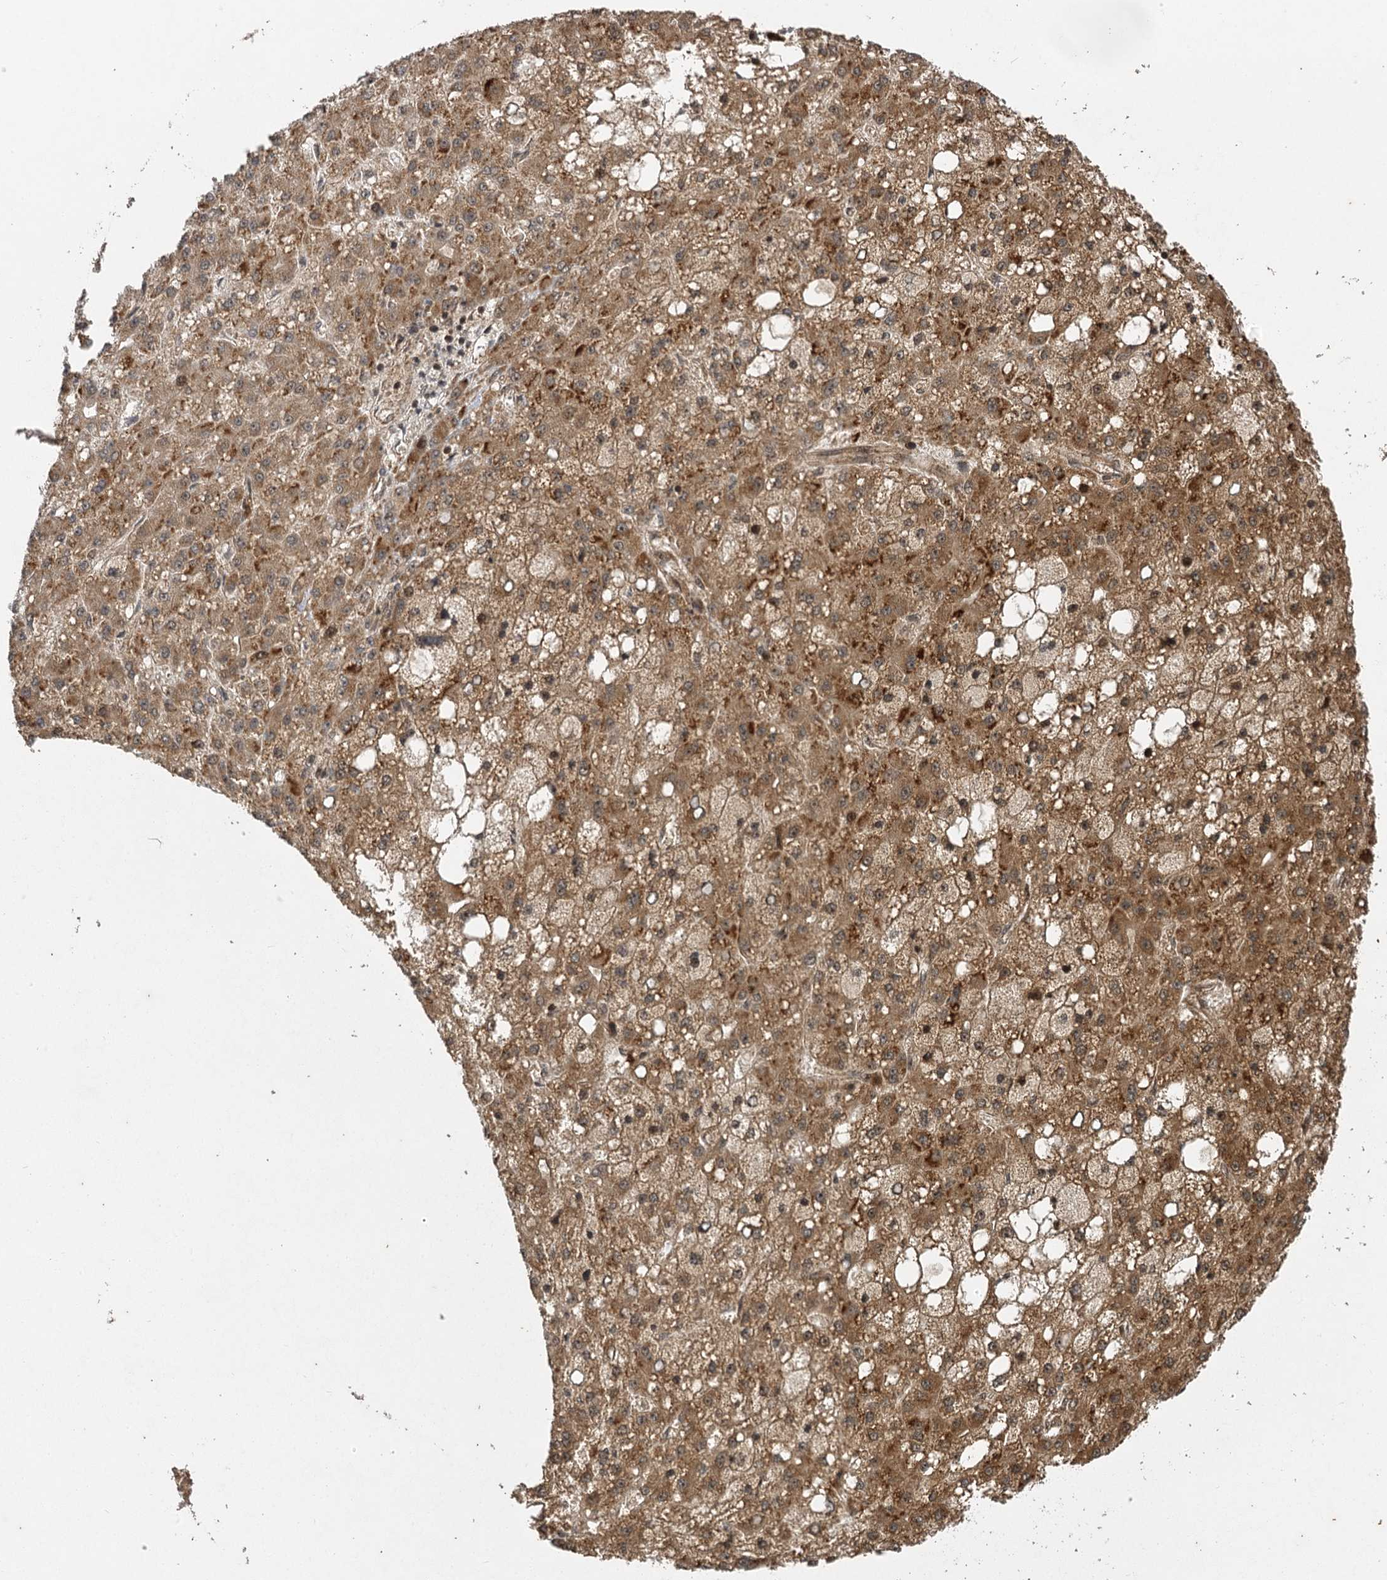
{"staining": {"intensity": "moderate", "quantity": ">75%", "location": "cytoplasmic/membranous"}, "tissue": "liver cancer", "cell_type": "Tumor cells", "image_type": "cancer", "snomed": [{"axis": "morphology", "description": "Carcinoma, Hepatocellular, NOS"}, {"axis": "topography", "description": "Liver"}], "caption": "Protein expression analysis of liver cancer (hepatocellular carcinoma) reveals moderate cytoplasmic/membranous staining in about >75% of tumor cells. Immunohistochemistry stains the protein of interest in brown and the nuclei are stained blue.", "gene": "IL11RA", "patient": {"sex": "male", "age": 67}}